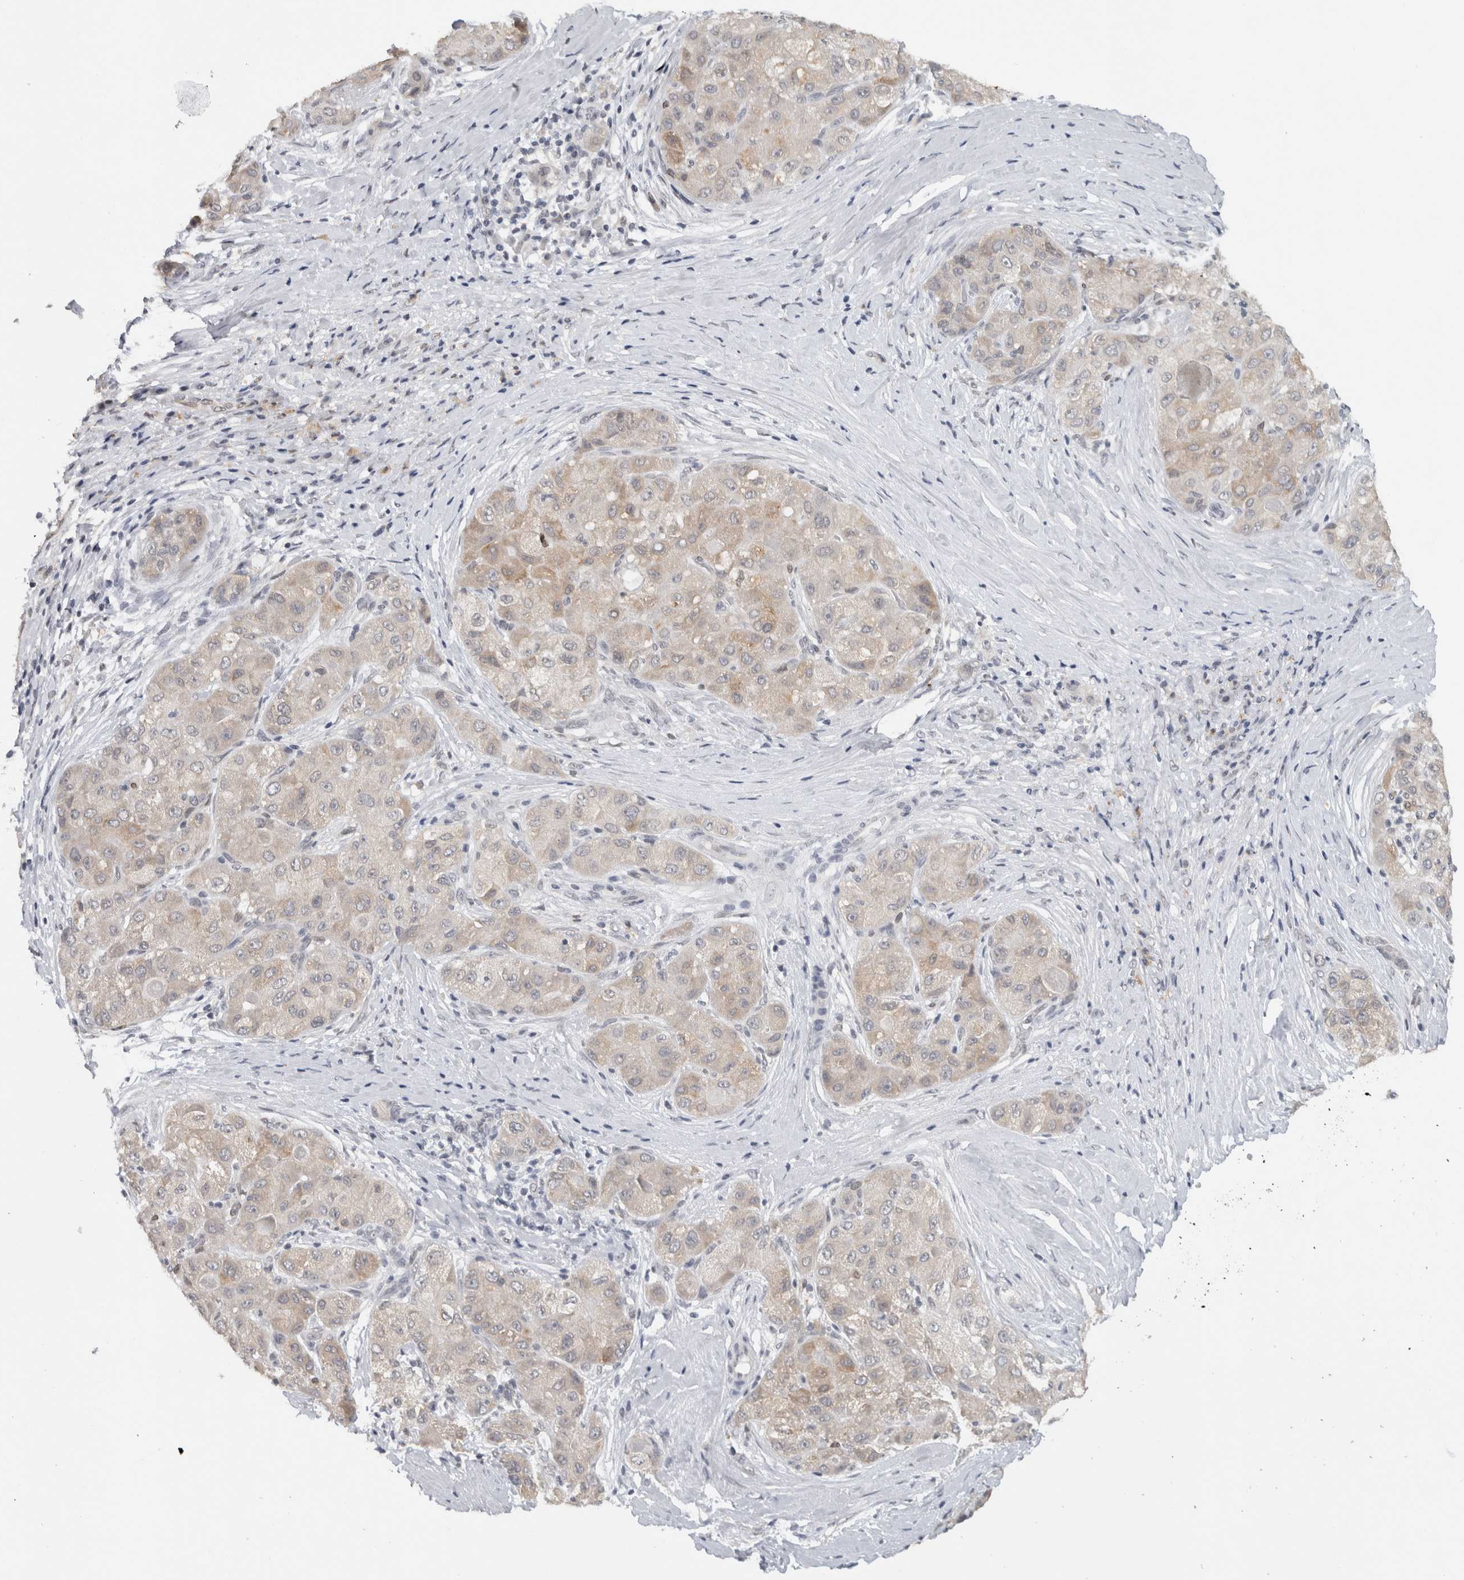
{"staining": {"intensity": "weak", "quantity": "25%-75%", "location": "cytoplasmic/membranous"}, "tissue": "liver cancer", "cell_type": "Tumor cells", "image_type": "cancer", "snomed": [{"axis": "morphology", "description": "Carcinoma, Hepatocellular, NOS"}, {"axis": "topography", "description": "Liver"}], "caption": "A micrograph of liver hepatocellular carcinoma stained for a protein displays weak cytoplasmic/membranous brown staining in tumor cells.", "gene": "PRXL2A", "patient": {"sex": "male", "age": 80}}